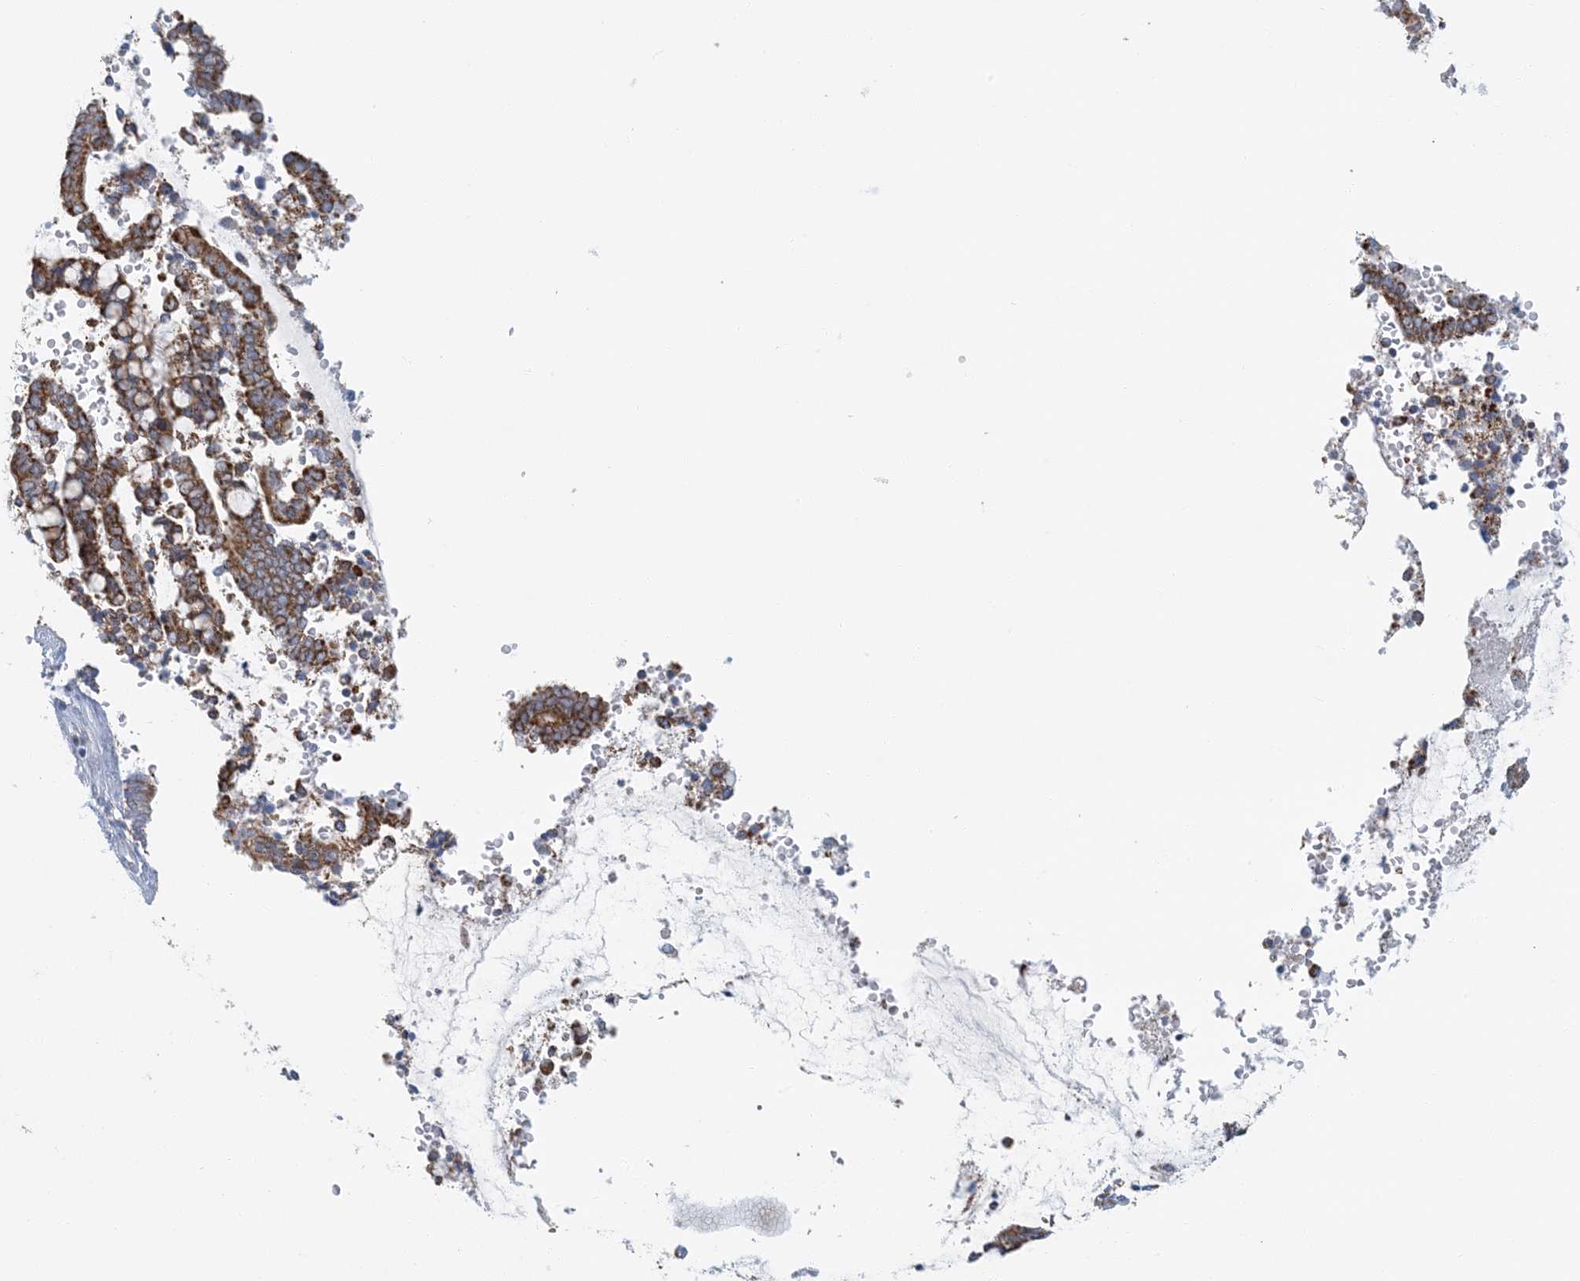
{"staining": {"intensity": "moderate", "quantity": ">75%", "location": "cytoplasmic/membranous"}, "tissue": "cervical cancer", "cell_type": "Tumor cells", "image_type": "cancer", "snomed": [{"axis": "morphology", "description": "Adenocarcinoma, NOS"}, {"axis": "topography", "description": "Cervix"}], "caption": "Immunohistochemical staining of cervical adenocarcinoma exhibits moderate cytoplasmic/membranous protein staining in about >75% of tumor cells.", "gene": "BDH1", "patient": {"sex": "female", "age": 44}}